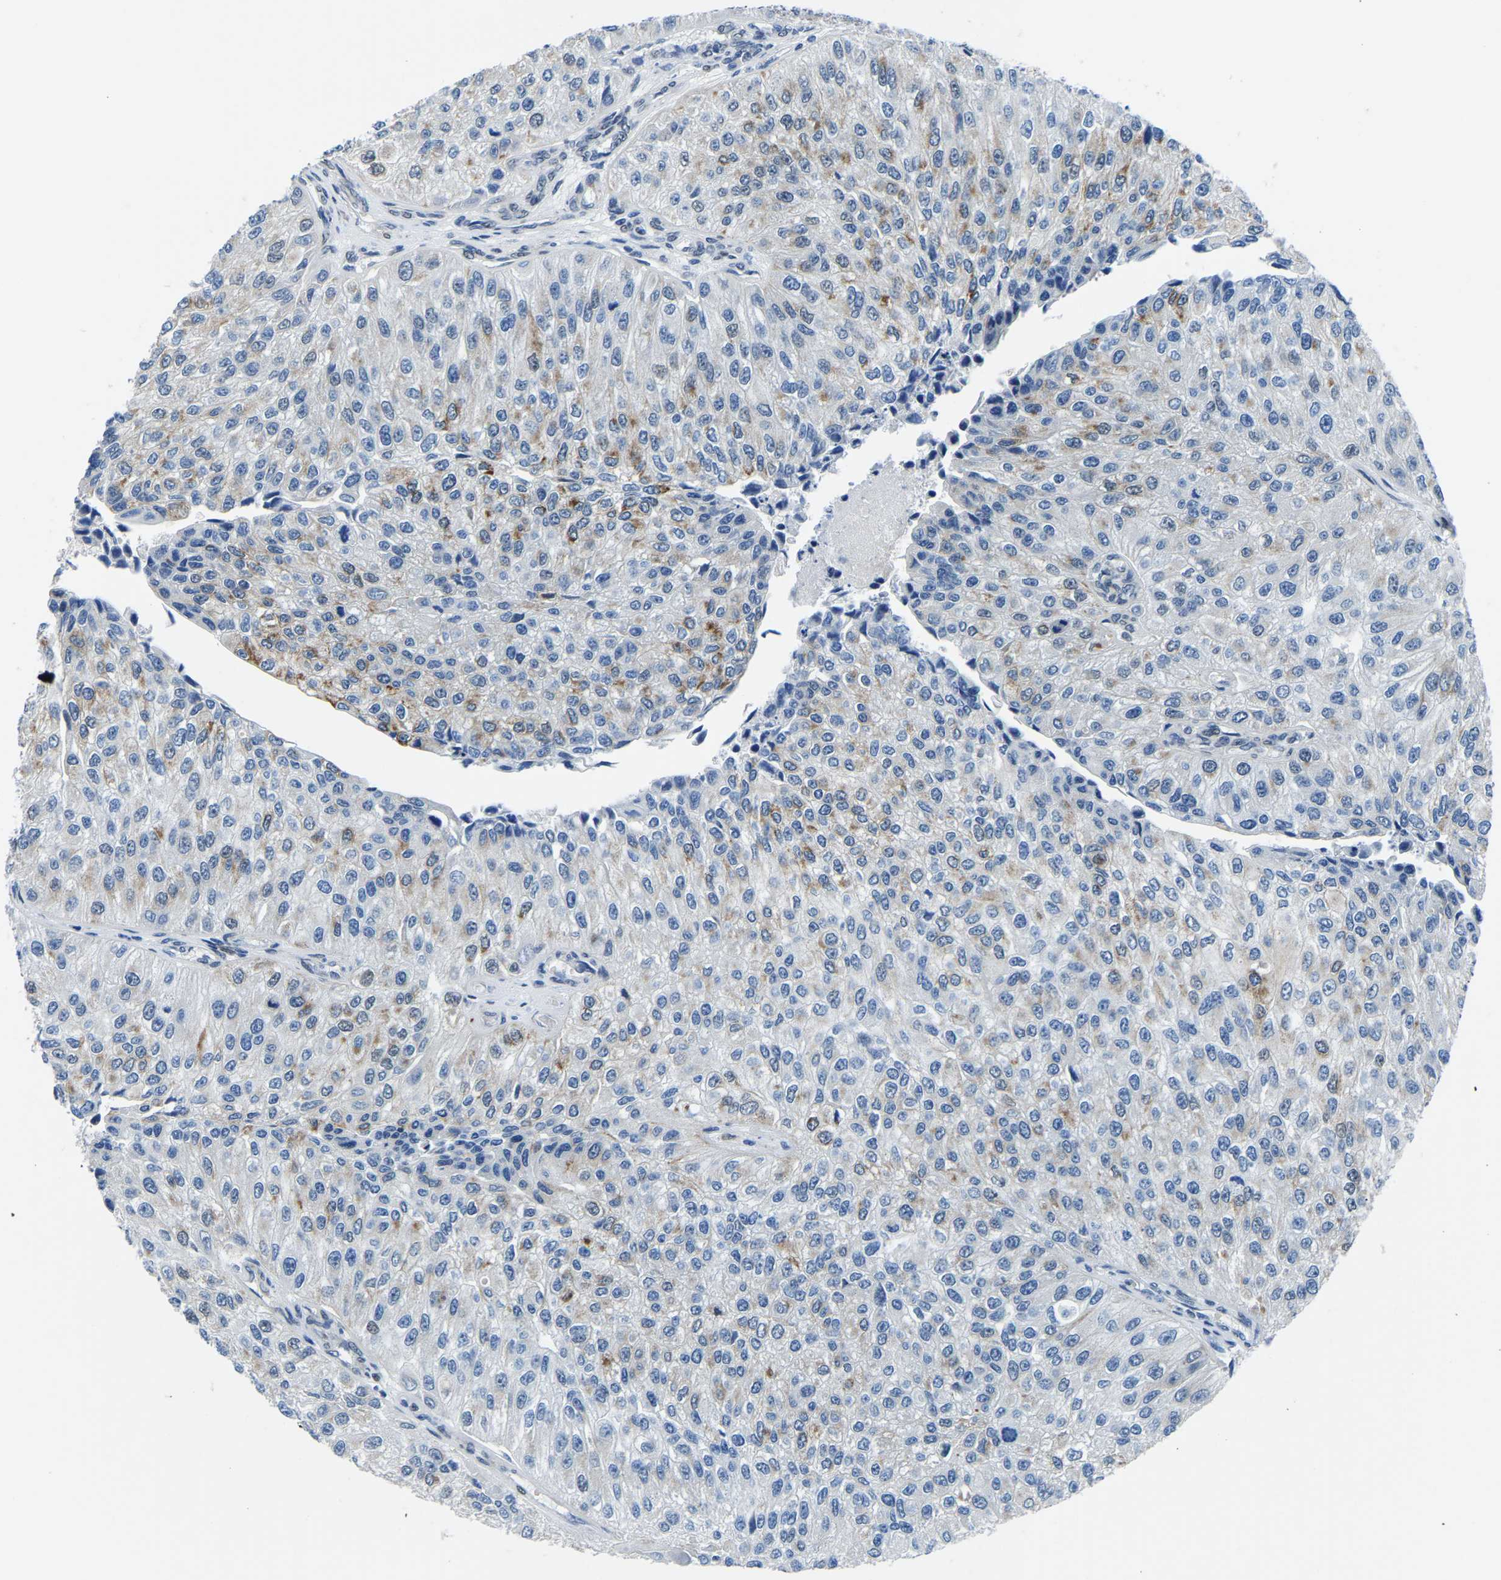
{"staining": {"intensity": "moderate", "quantity": "<25%", "location": "cytoplasmic/membranous"}, "tissue": "urothelial cancer", "cell_type": "Tumor cells", "image_type": "cancer", "snomed": [{"axis": "morphology", "description": "Urothelial carcinoma, High grade"}, {"axis": "topography", "description": "Kidney"}, {"axis": "topography", "description": "Urinary bladder"}], "caption": "Immunohistochemical staining of human urothelial cancer shows low levels of moderate cytoplasmic/membranous positivity in approximately <25% of tumor cells.", "gene": "BNIP3L", "patient": {"sex": "male", "age": 77}}